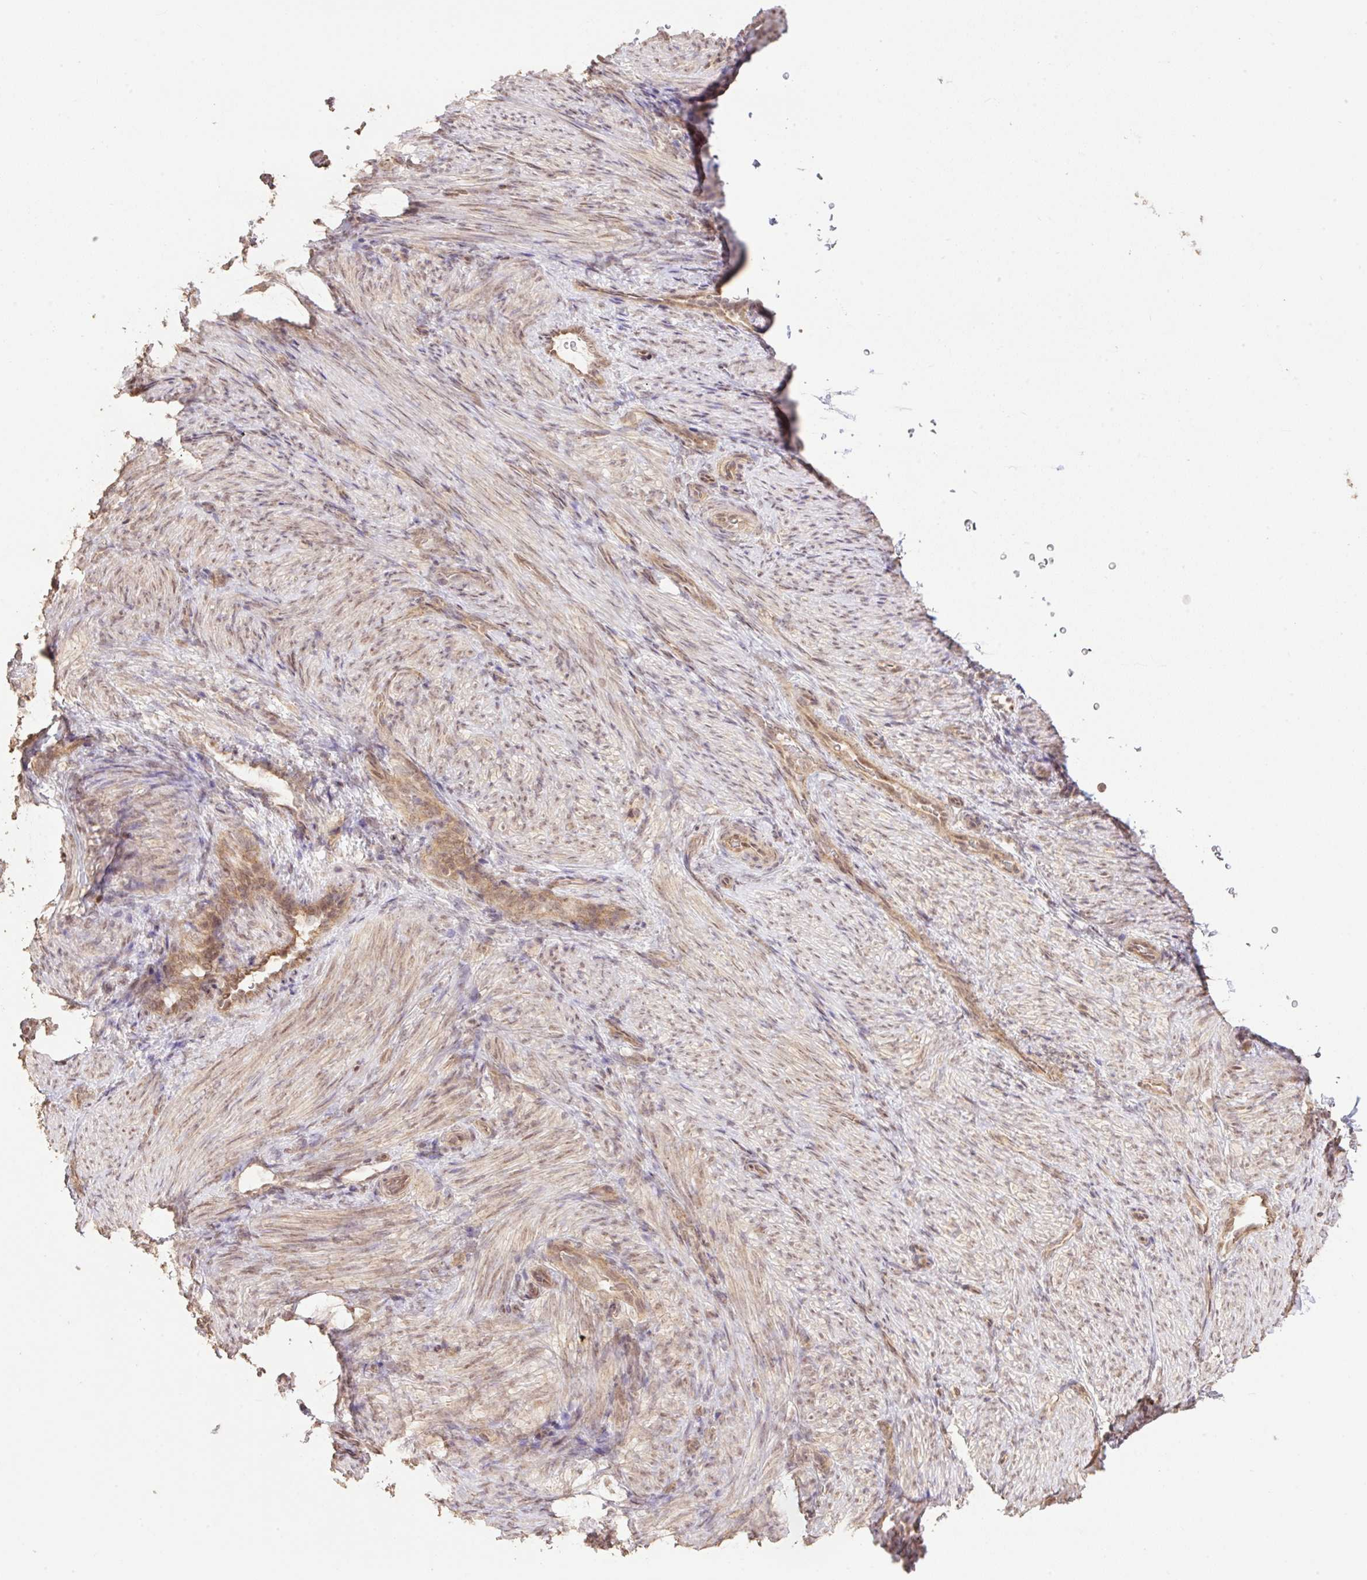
{"staining": {"intensity": "moderate", "quantity": "<25%", "location": "nuclear"}, "tissue": "endometrium", "cell_type": "Cells in endometrial stroma", "image_type": "normal", "snomed": [{"axis": "morphology", "description": "Normal tissue, NOS"}, {"axis": "topography", "description": "Endometrium"}], "caption": "Normal endometrium was stained to show a protein in brown. There is low levels of moderate nuclear staining in approximately <25% of cells in endometrial stroma.", "gene": "VPS25", "patient": {"sex": "female", "age": 34}}